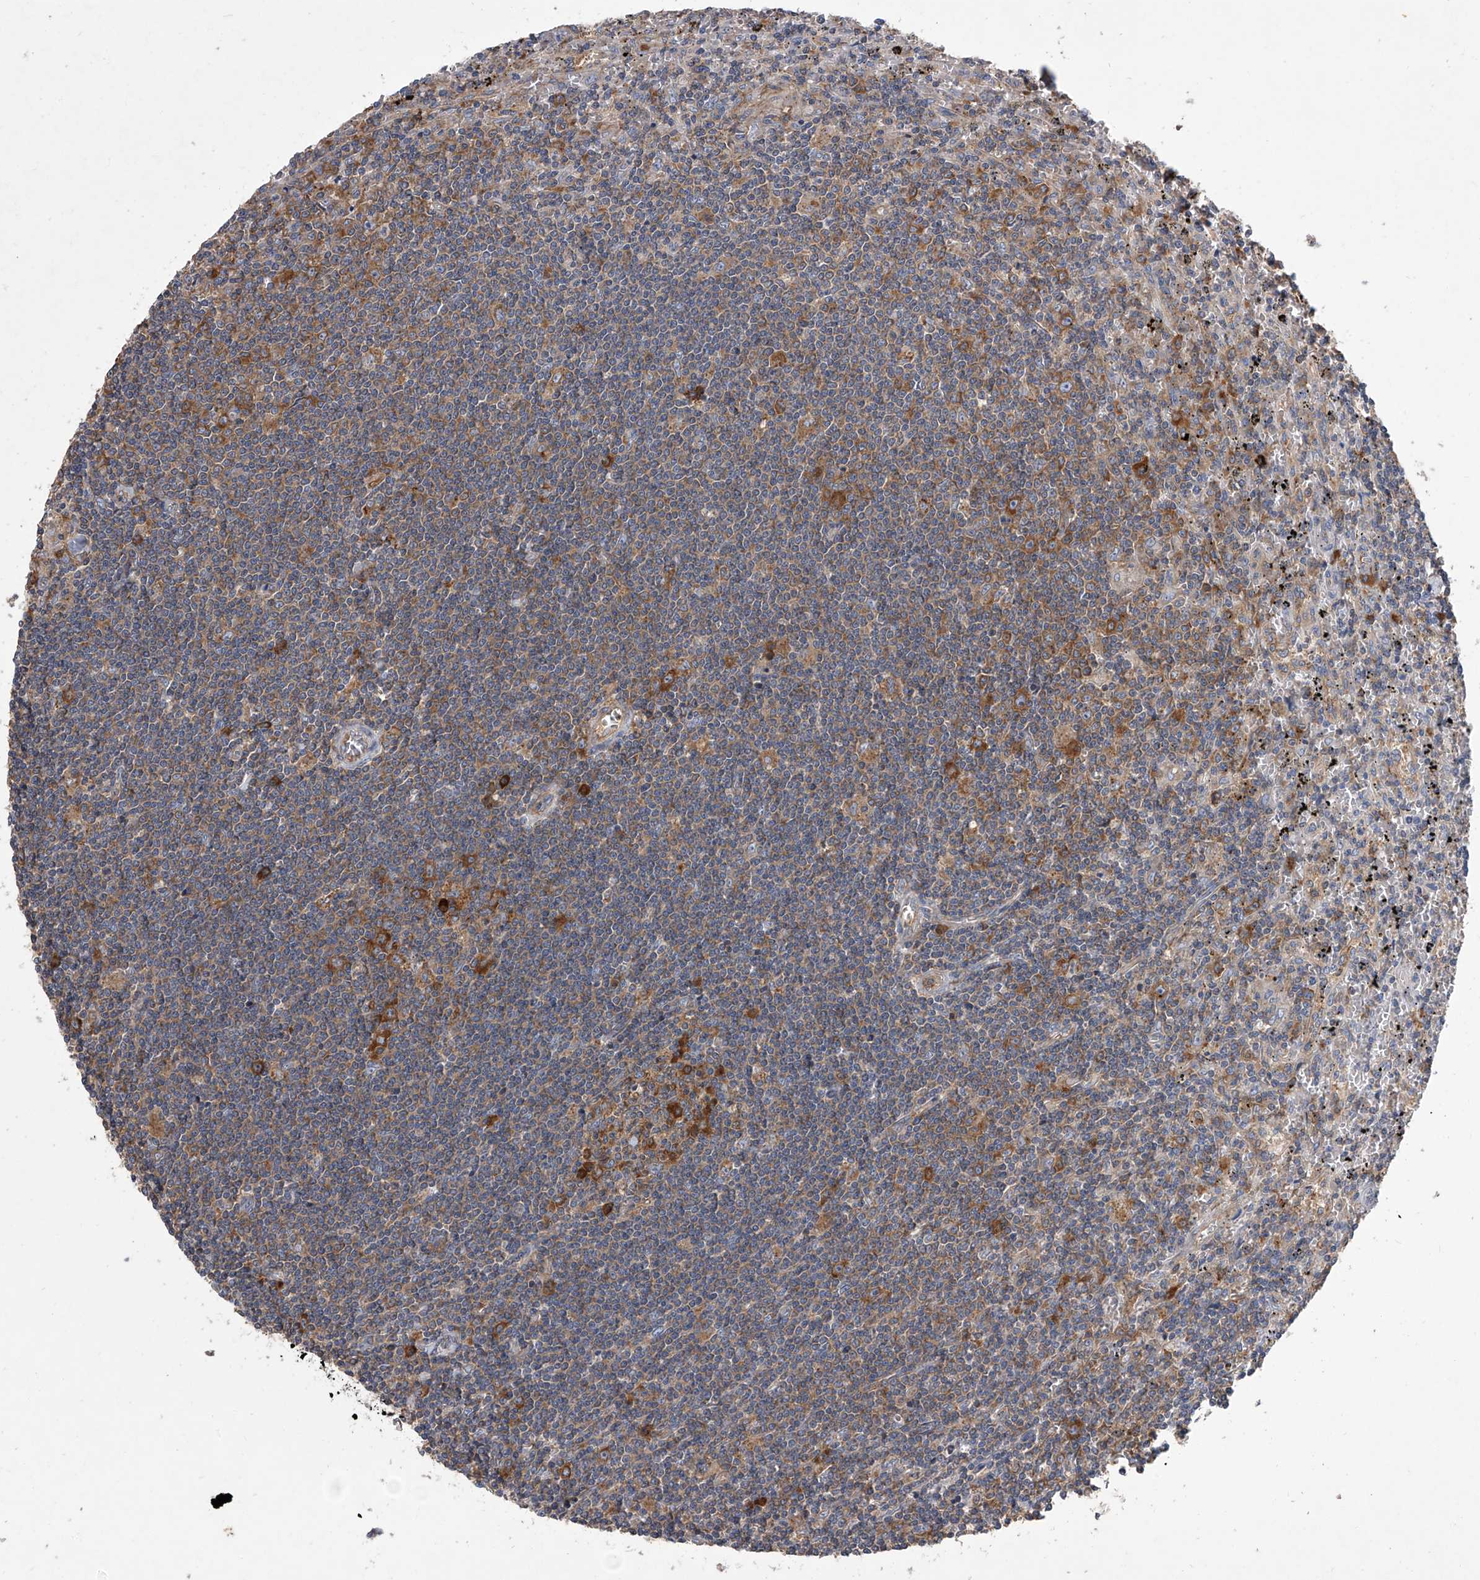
{"staining": {"intensity": "moderate", "quantity": "<25%", "location": "cytoplasmic/membranous"}, "tissue": "lymphoma", "cell_type": "Tumor cells", "image_type": "cancer", "snomed": [{"axis": "morphology", "description": "Malignant lymphoma, non-Hodgkin's type, Low grade"}, {"axis": "topography", "description": "Spleen"}], "caption": "This image exhibits lymphoma stained with immunohistochemistry to label a protein in brown. The cytoplasmic/membranous of tumor cells show moderate positivity for the protein. Nuclei are counter-stained blue.", "gene": "EIF2S2", "patient": {"sex": "male", "age": 76}}